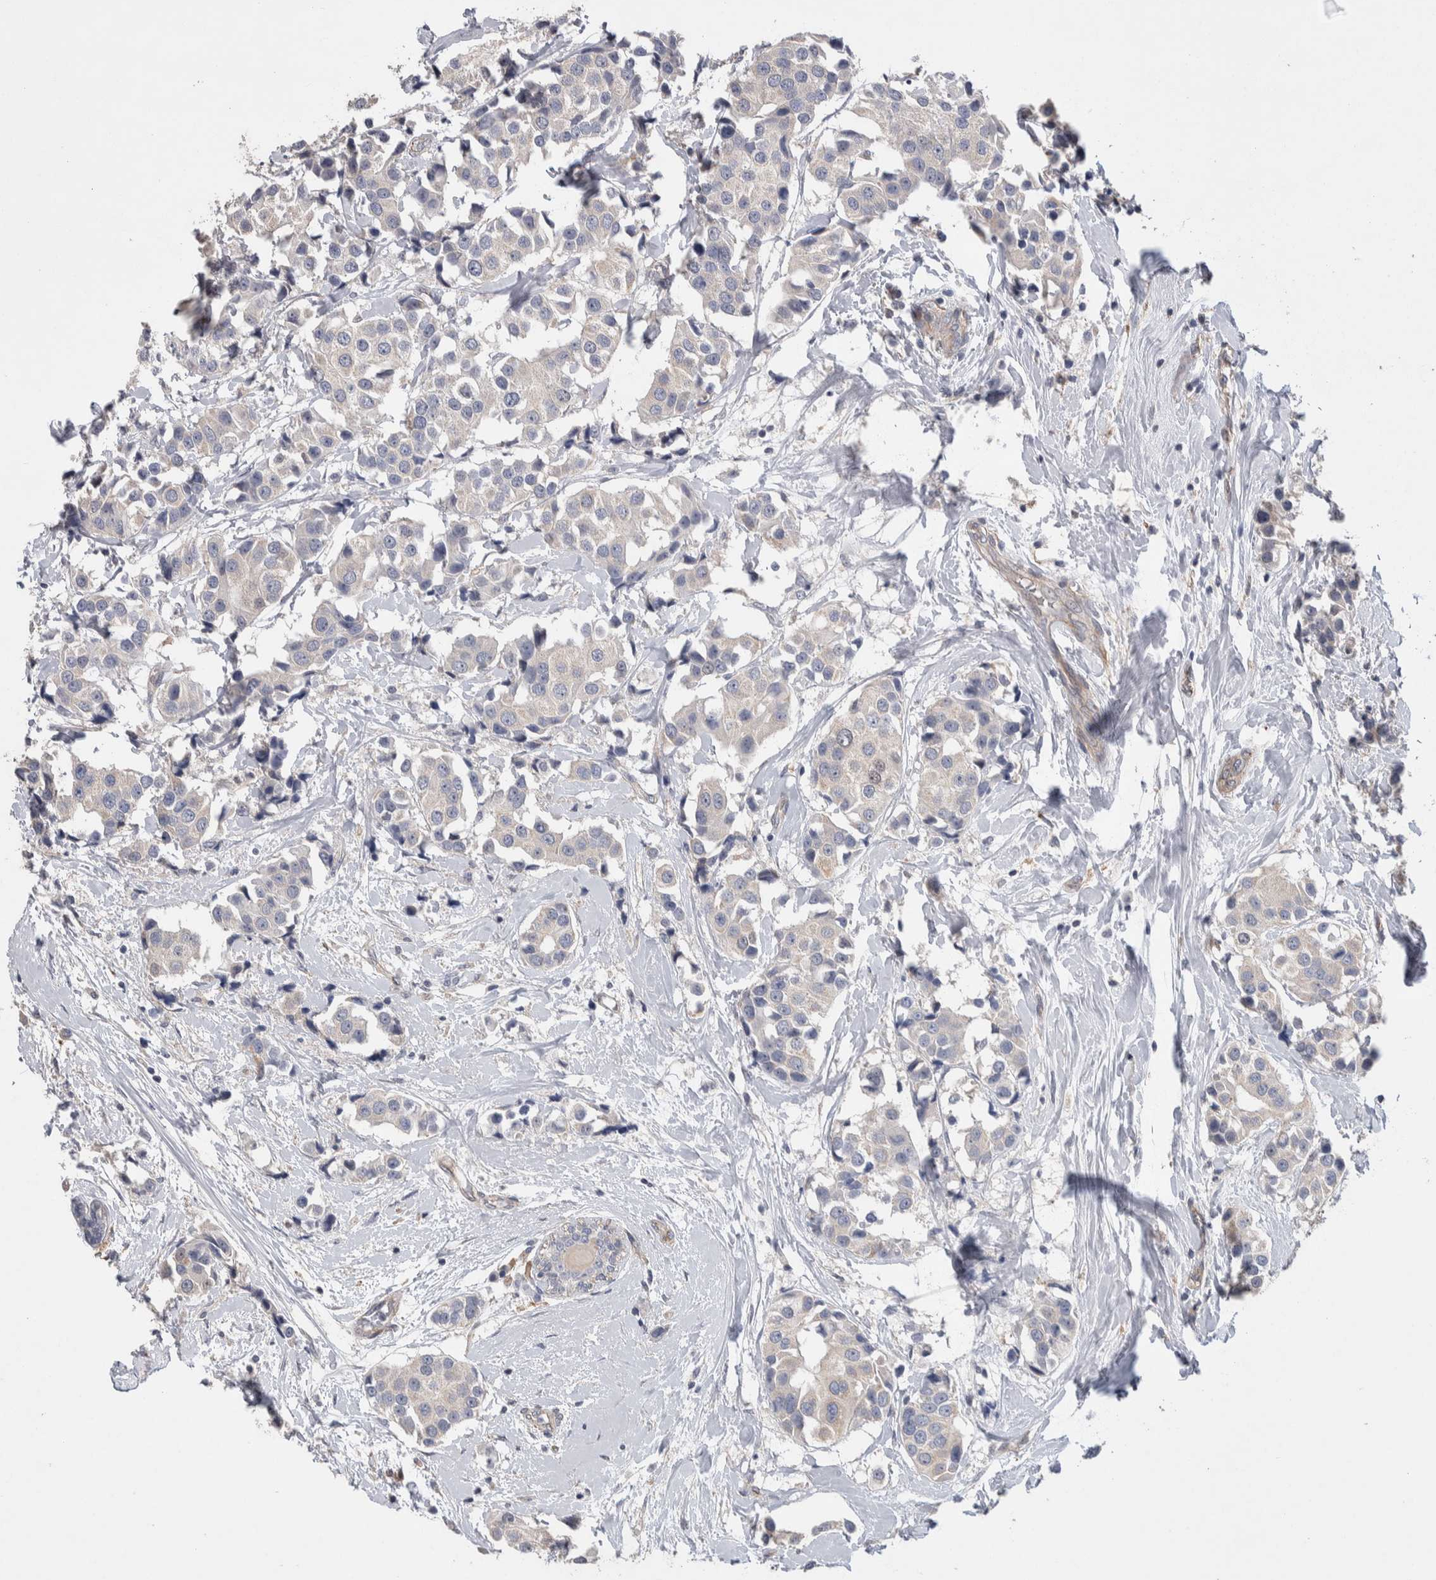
{"staining": {"intensity": "negative", "quantity": "none", "location": "none"}, "tissue": "breast cancer", "cell_type": "Tumor cells", "image_type": "cancer", "snomed": [{"axis": "morphology", "description": "Normal tissue, NOS"}, {"axis": "morphology", "description": "Duct carcinoma"}, {"axis": "topography", "description": "Breast"}], "caption": "Breast intraductal carcinoma was stained to show a protein in brown. There is no significant positivity in tumor cells.", "gene": "GCNA", "patient": {"sex": "female", "age": 39}}